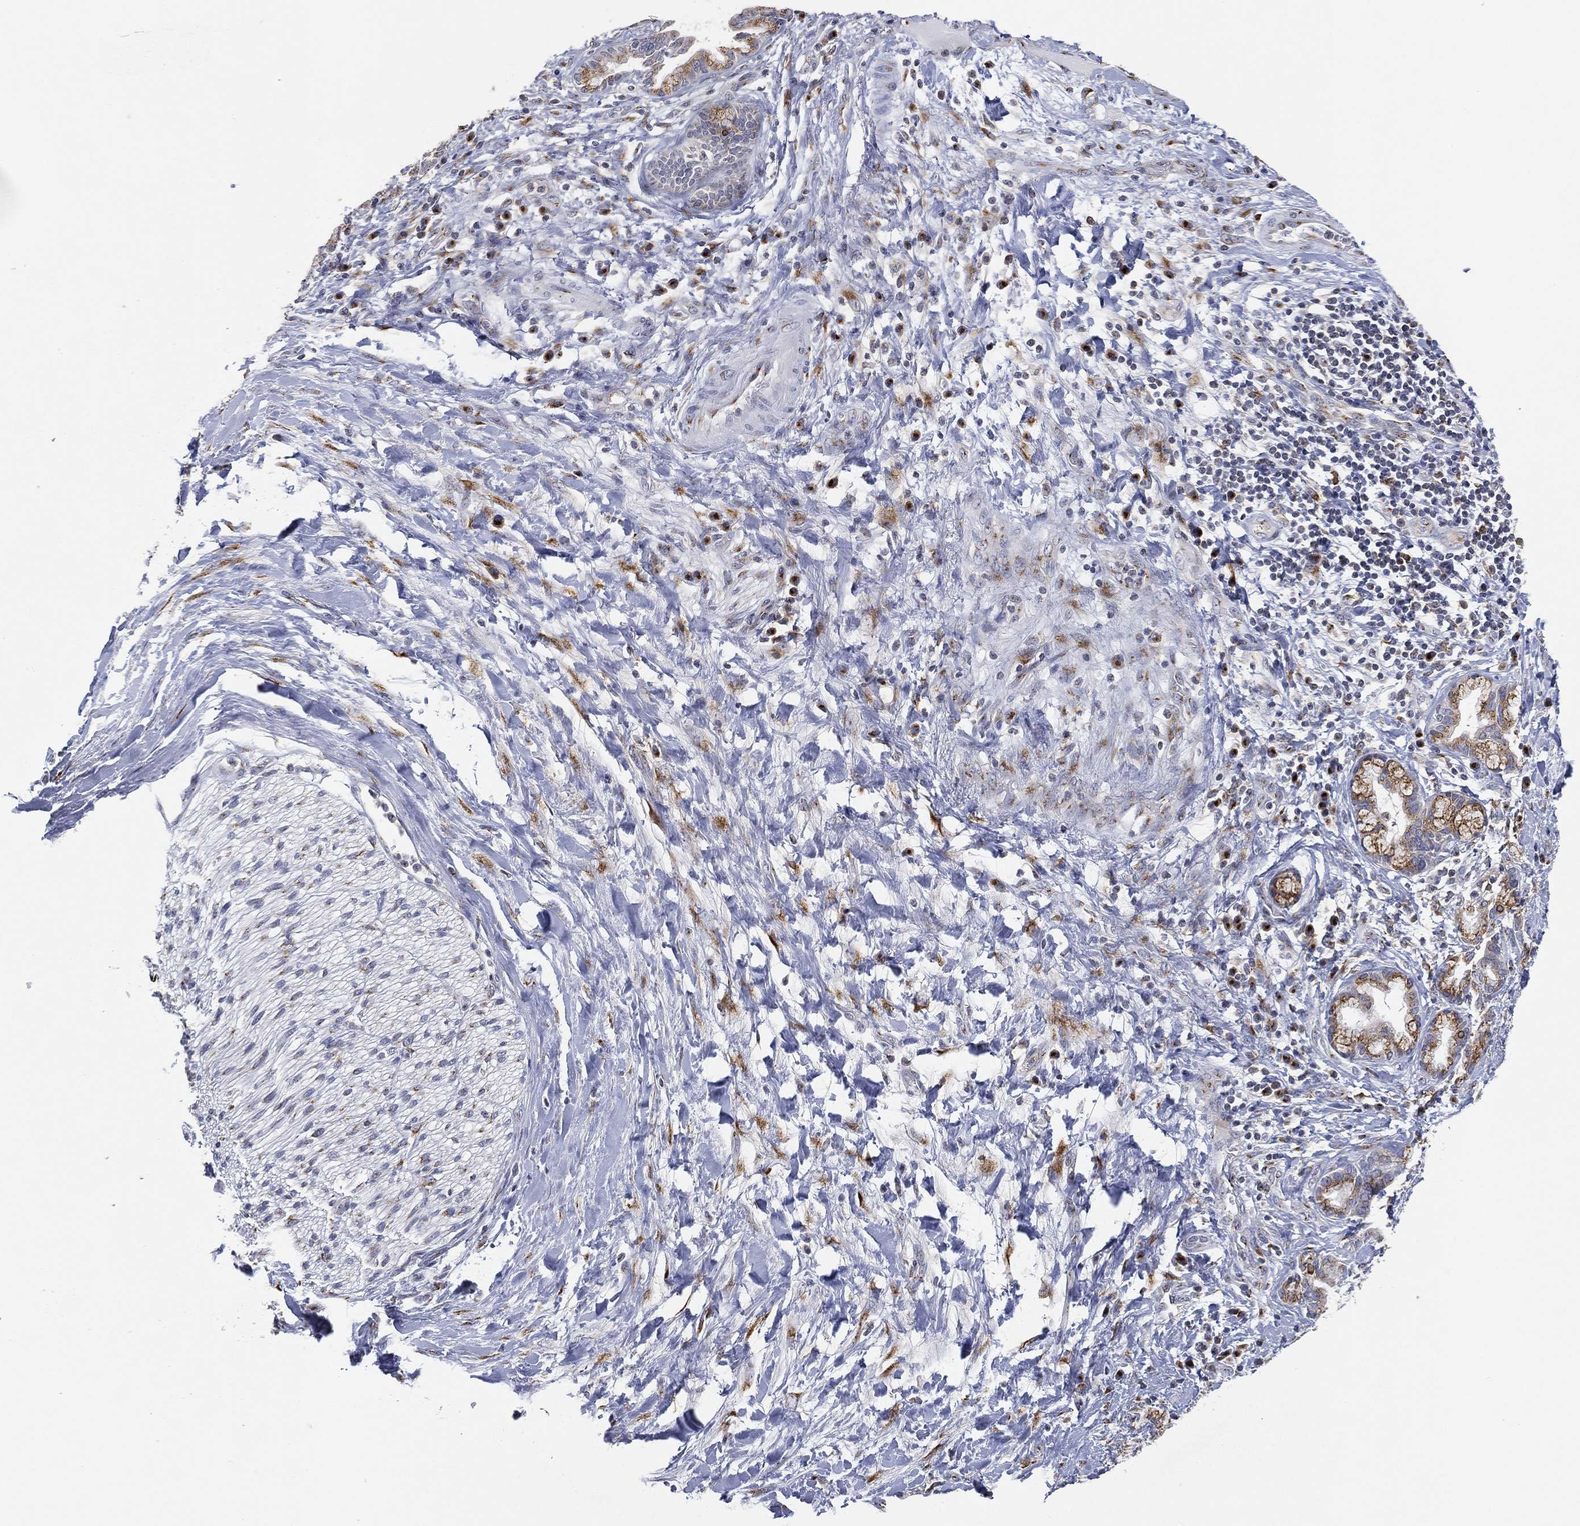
{"staining": {"intensity": "moderate", "quantity": ">75%", "location": "cytoplasmic/membranous"}, "tissue": "liver cancer", "cell_type": "Tumor cells", "image_type": "cancer", "snomed": [{"axis": "morphology", "description": "Cholangiocarcinoma"}, {"axis": "topography", "description": "Liver"}], "caption": "Protein staining of liver cancer tissue exhibits moderate cytoplasmic/membranous expression in approximately >75% of tumor cells.", "gene": "TICAM1", "patient": {"sex": "female", "age": 73}}